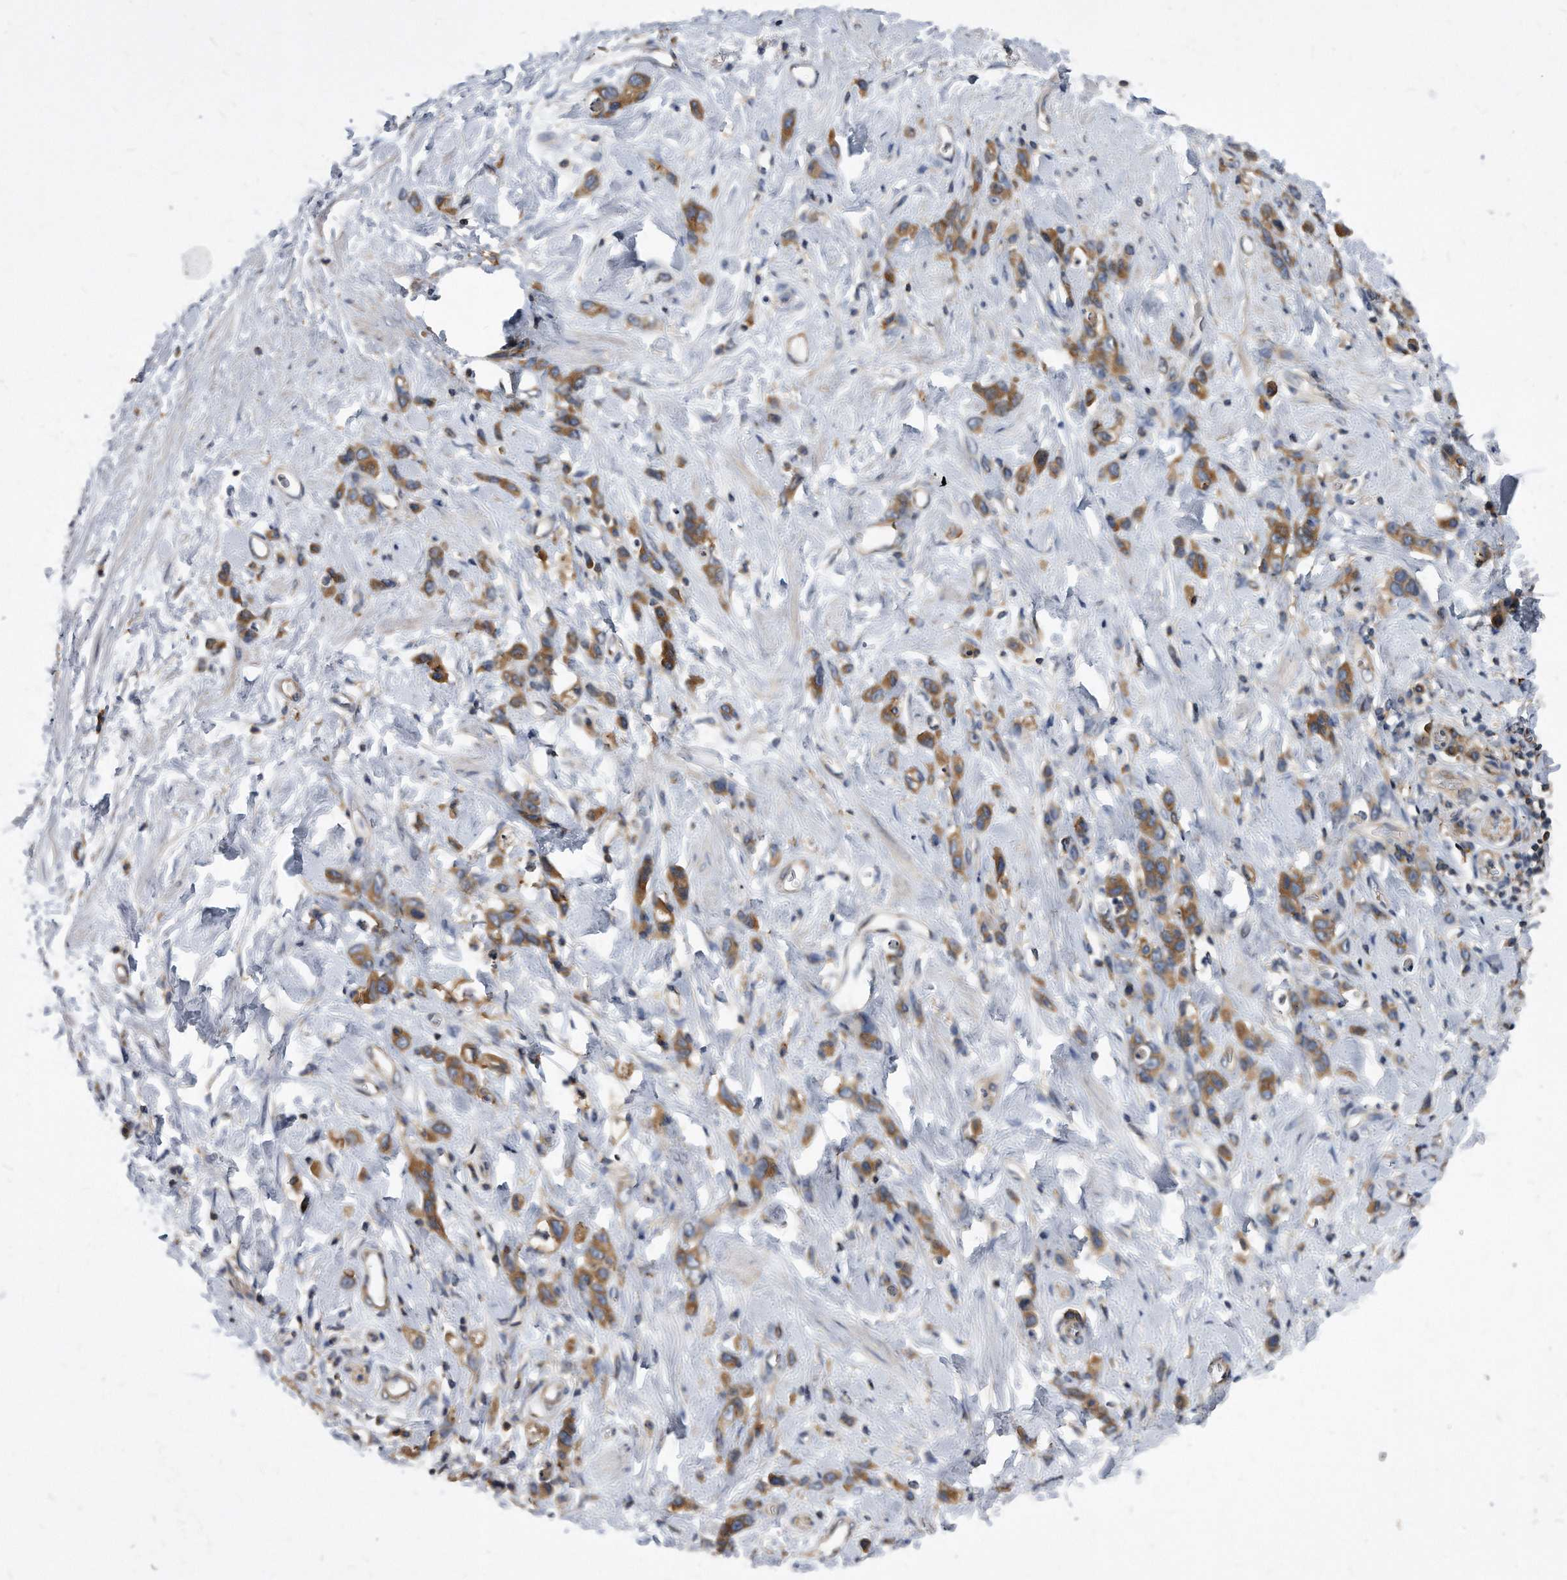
{"staining": {"intensity": "moderate", "quantity": ">75%", "location": "cytoplasmic/membranous"}, "tissue": "stomach cancer", "cell_type": "Tumor cells", "image_type": "cancer", "snomed": [{"axis": "morphology", "description": "Normal tissue, NOS"}, {"axis": "morphology", "description": "Adenocarcinoma, NOS"}, {"axis": "topography", "description": "Stomach"}], "caption": "A photomicrograph showing moderate cytoplasmic/membranous staining in approximately >75% of tumor cells in adenocarcinoma (stomach), as visualized by brown immunohistochemical staining.", "gene": "ATG5", "patient": {"sex": "male", "age": 82}}